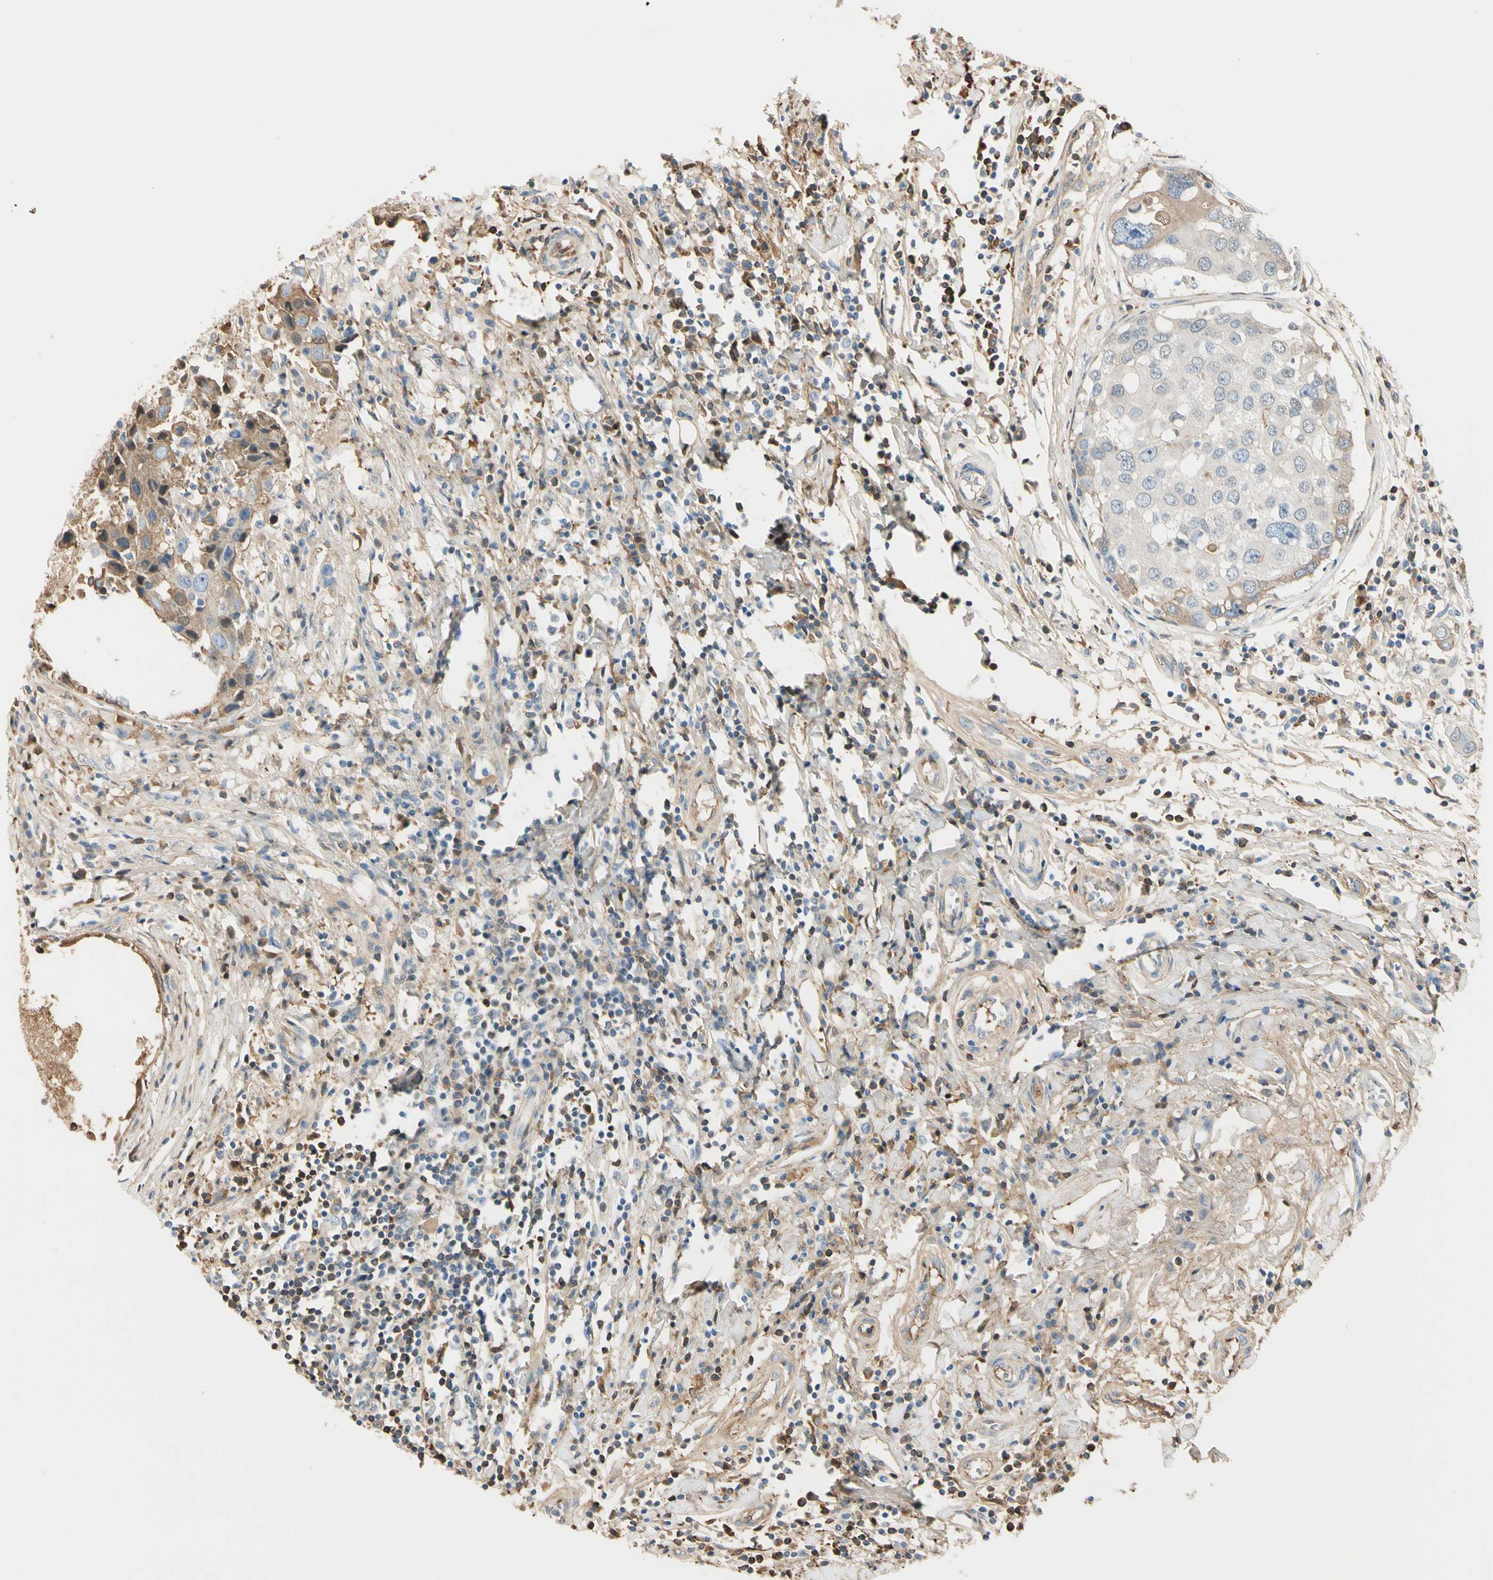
{"staining": {"intensity": "weak", "quantity": "<25%", "location": "cytoplasmic/membranous"}, "tissue": "breast cancer", "cell_type": "Tumor cells", "image_type": "cancer", "snomed": [{"axis": "morphology", "description": "Duct carcinoma"}, {"axis": "topography", "description": "Breast"}], "caption": "The photomicrograph shows no significant positivity in tumor cells of breast cancer (intraductal carcinoma). (DAB (3,3'-diaminobenzidine) IHC visualized using brightfield microscopy, high magnification).", "gene": "LAMB3", "patient": {"sex": "female", "age": 27}}